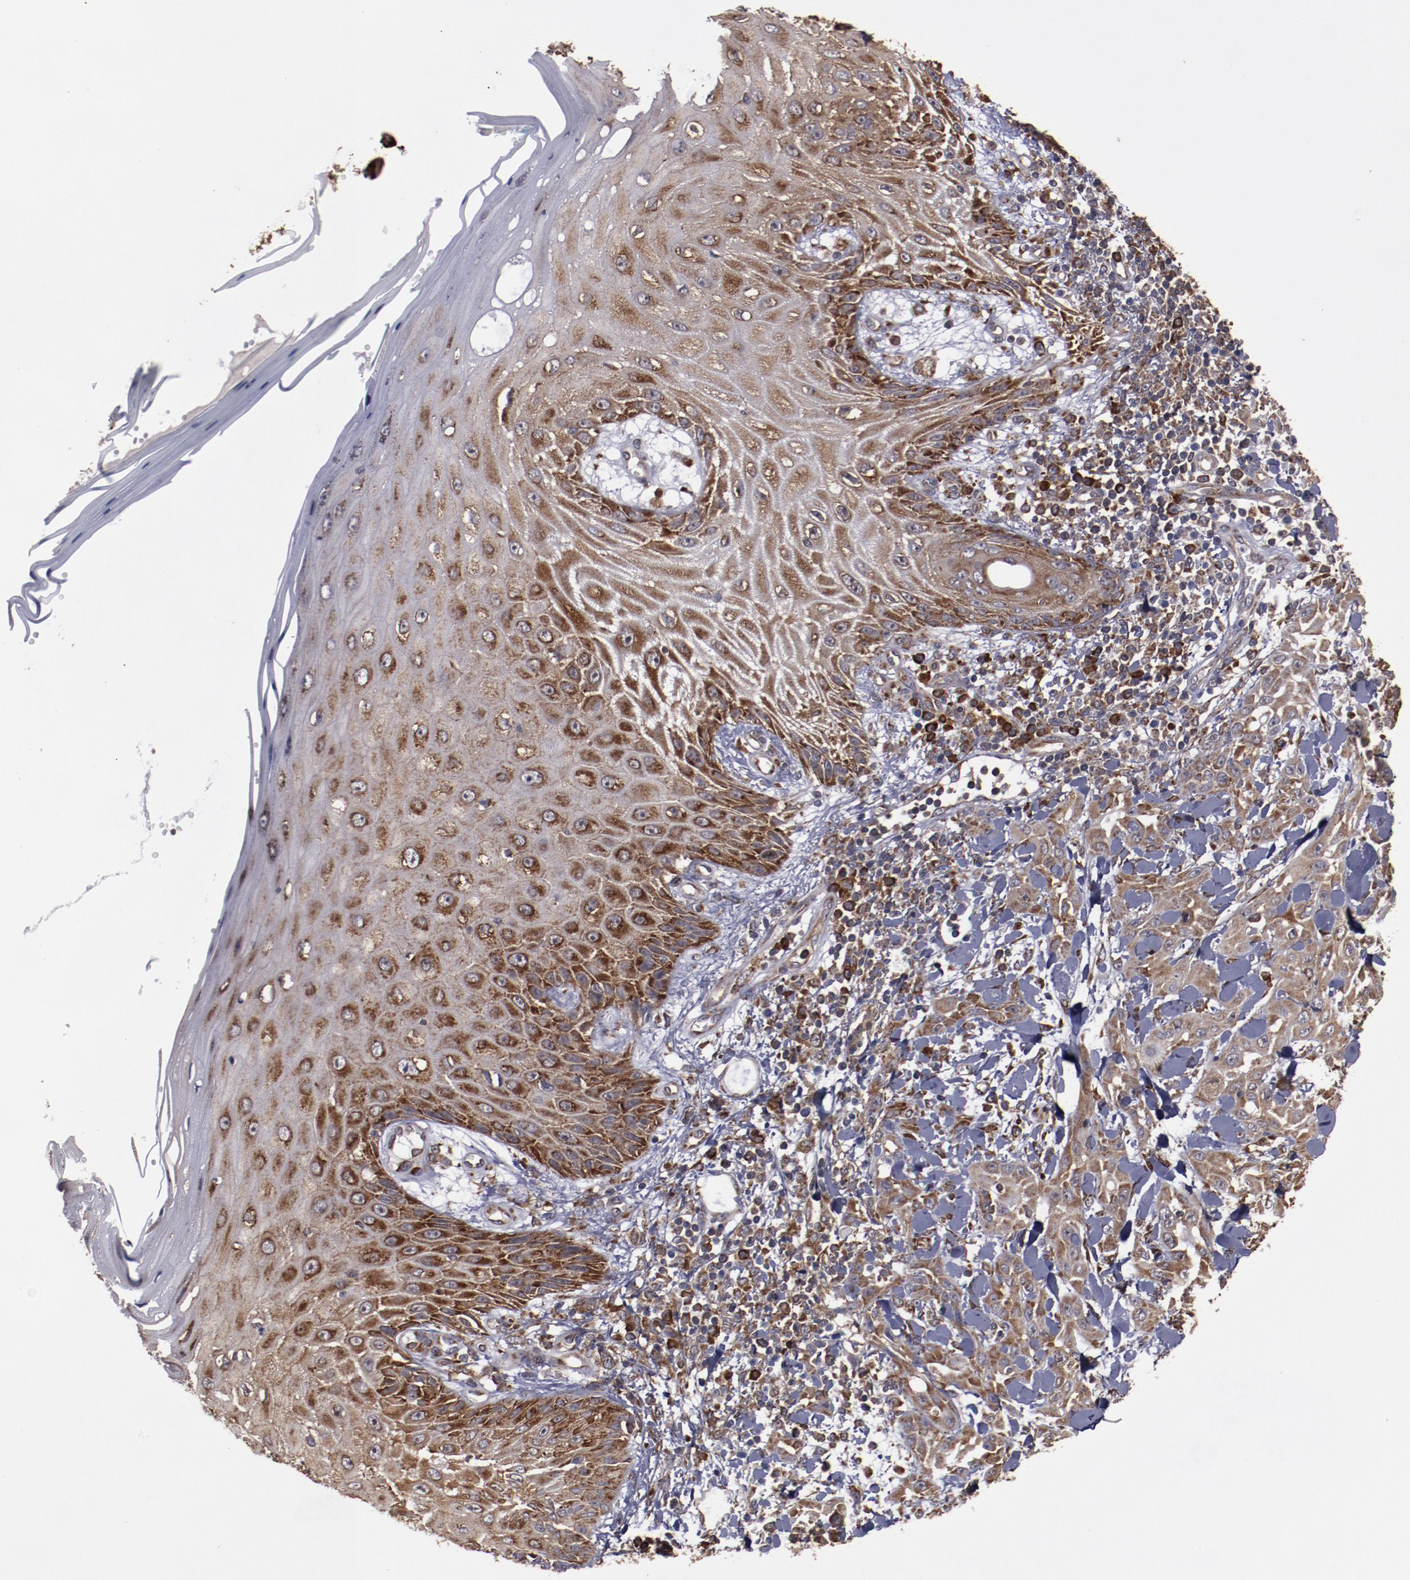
{"staining": {"intensity": "strong", "quantity": ">75%", "location": "cytoplasmic/membranous"}, "tissue": "skin cancer", "cell_type": "Tumor cells", "image_type": "cancer", "snomed": [{"axis": "morphology", "description": "Squamous cell carcinoma, NOS"}, {"axis": "topography", "description": "Skin"}], "caption": "Brown immunohistochemical staining in skin cancer (squamous cell carcinoma) displays strong cytoplasmic/membranous expression in approximately >75% of tumor cells.", "gene": "RPS4Y1", "patient": {"sex": "male", "age": 24}}